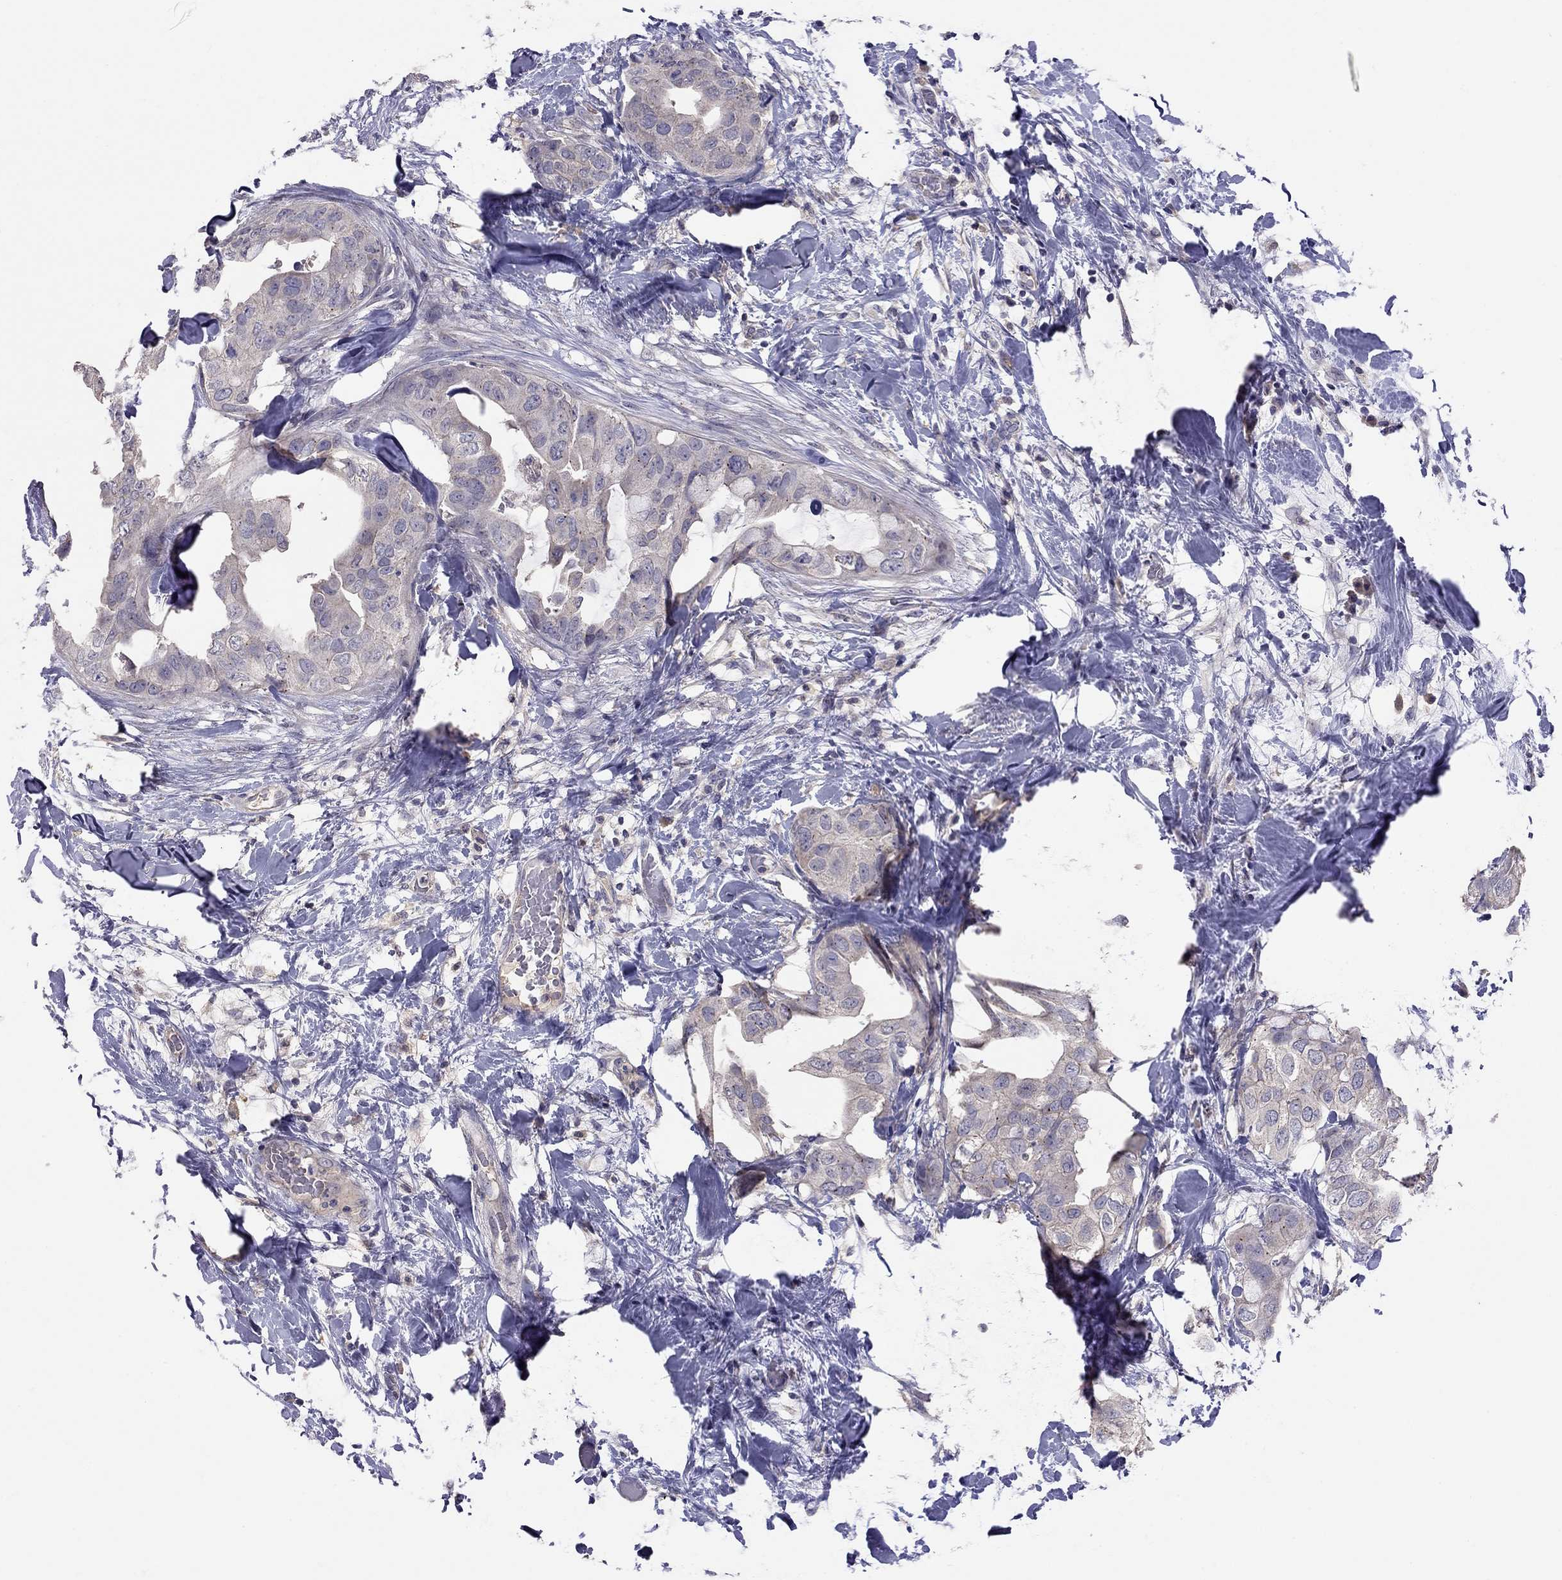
{"staining": {"intensity": "negative", "quantity": "none", "location": "none"}, "tissue": "breast cancer", "cell_type": "Tumor cells", "image_type": "cancer", "snomed": [{"axis": "morphology", "description": "Normal tissue, NOS"}, {"axis": "morphology", "description": "Duct carcinoma"}, {"axis": "topography", "description": "Breast"}], "caption": "Immunohistochemical staining of human breast cancer exhibits no significant expression in tumor cells.", "gene": "RTP5", "patient": {"sex": "female", "age": 40}}